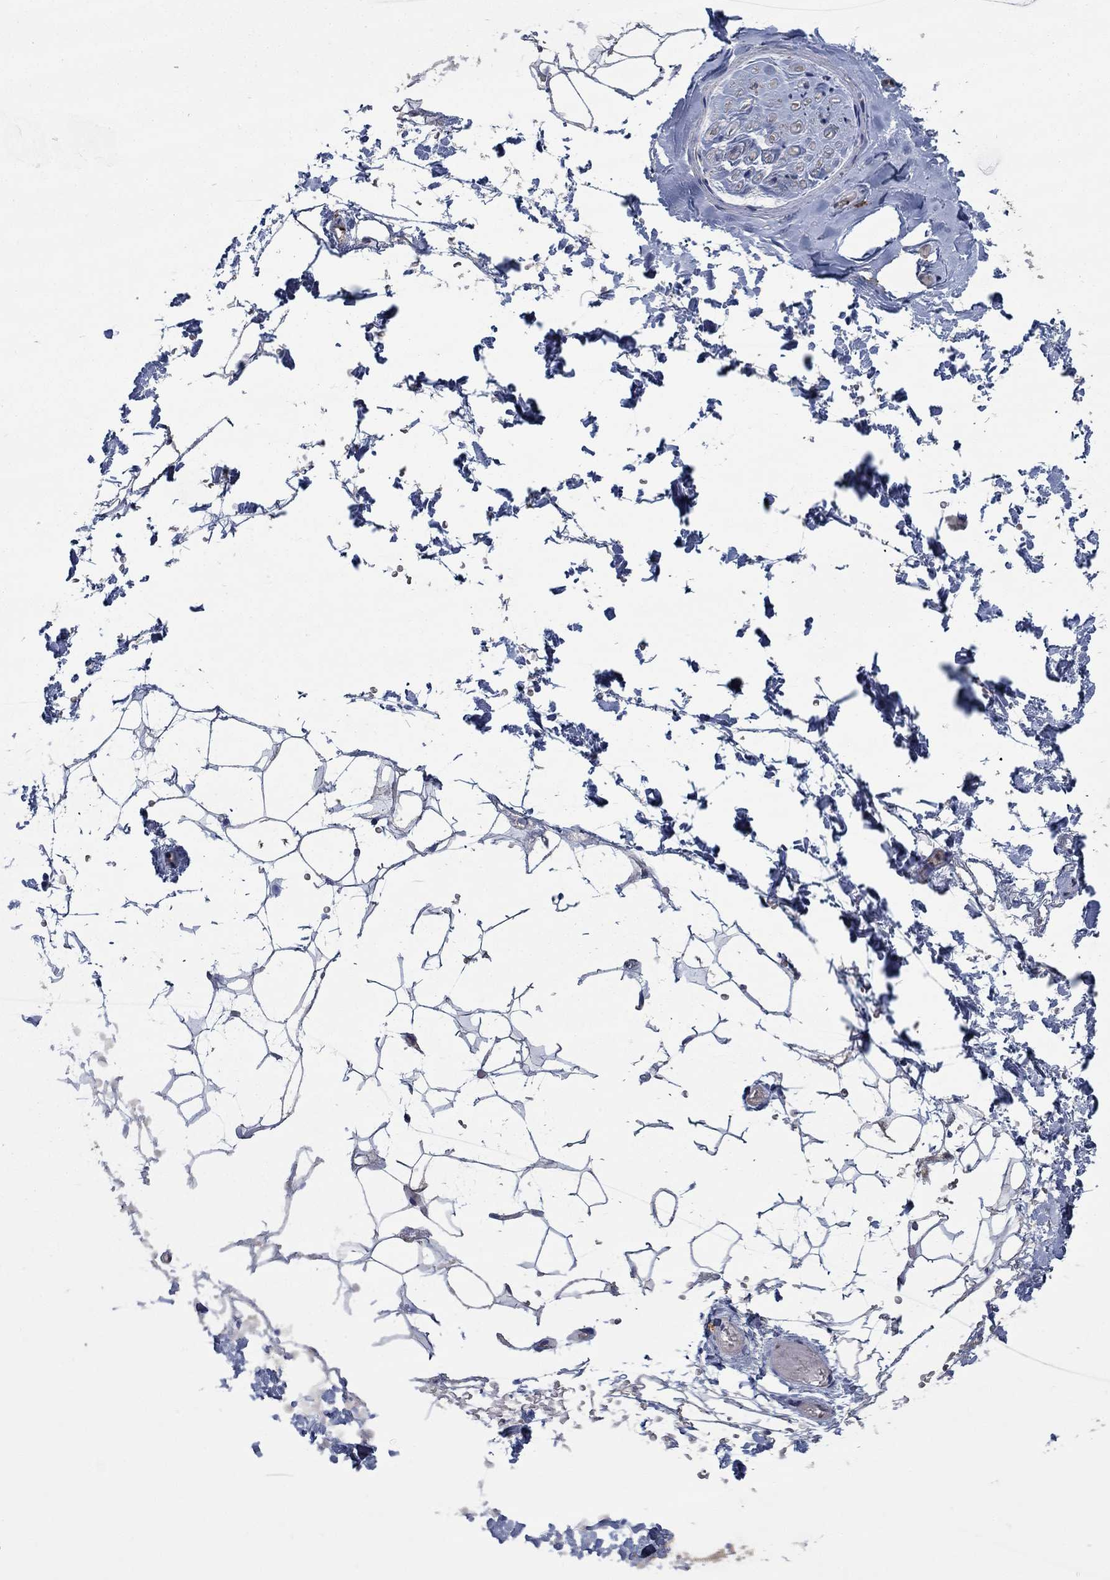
{"staining": {"intensity": "negative", "quantity": "none", "location": "none"}, "tissue": "adipose tissue", "cell_type": "Adipocytes", "image_type": "normal", "snomed": [{"axis": "morphology", "description": "Normal tissue, NOS"}, {"axis": "topography", "description": "Skin"}, {"axis": "topography", "description": "Peripheral nerve tissue"}], "caption": "Immunohistochemistry (IHC) image of normal human adipose tissue stained for a protein (brown), which reveals no positivity in adipocytes. (DAB immunohistochemistry (IHC), high magnification).", "gene": "HID1", "patient": {"sex": "female", "age": 56}}